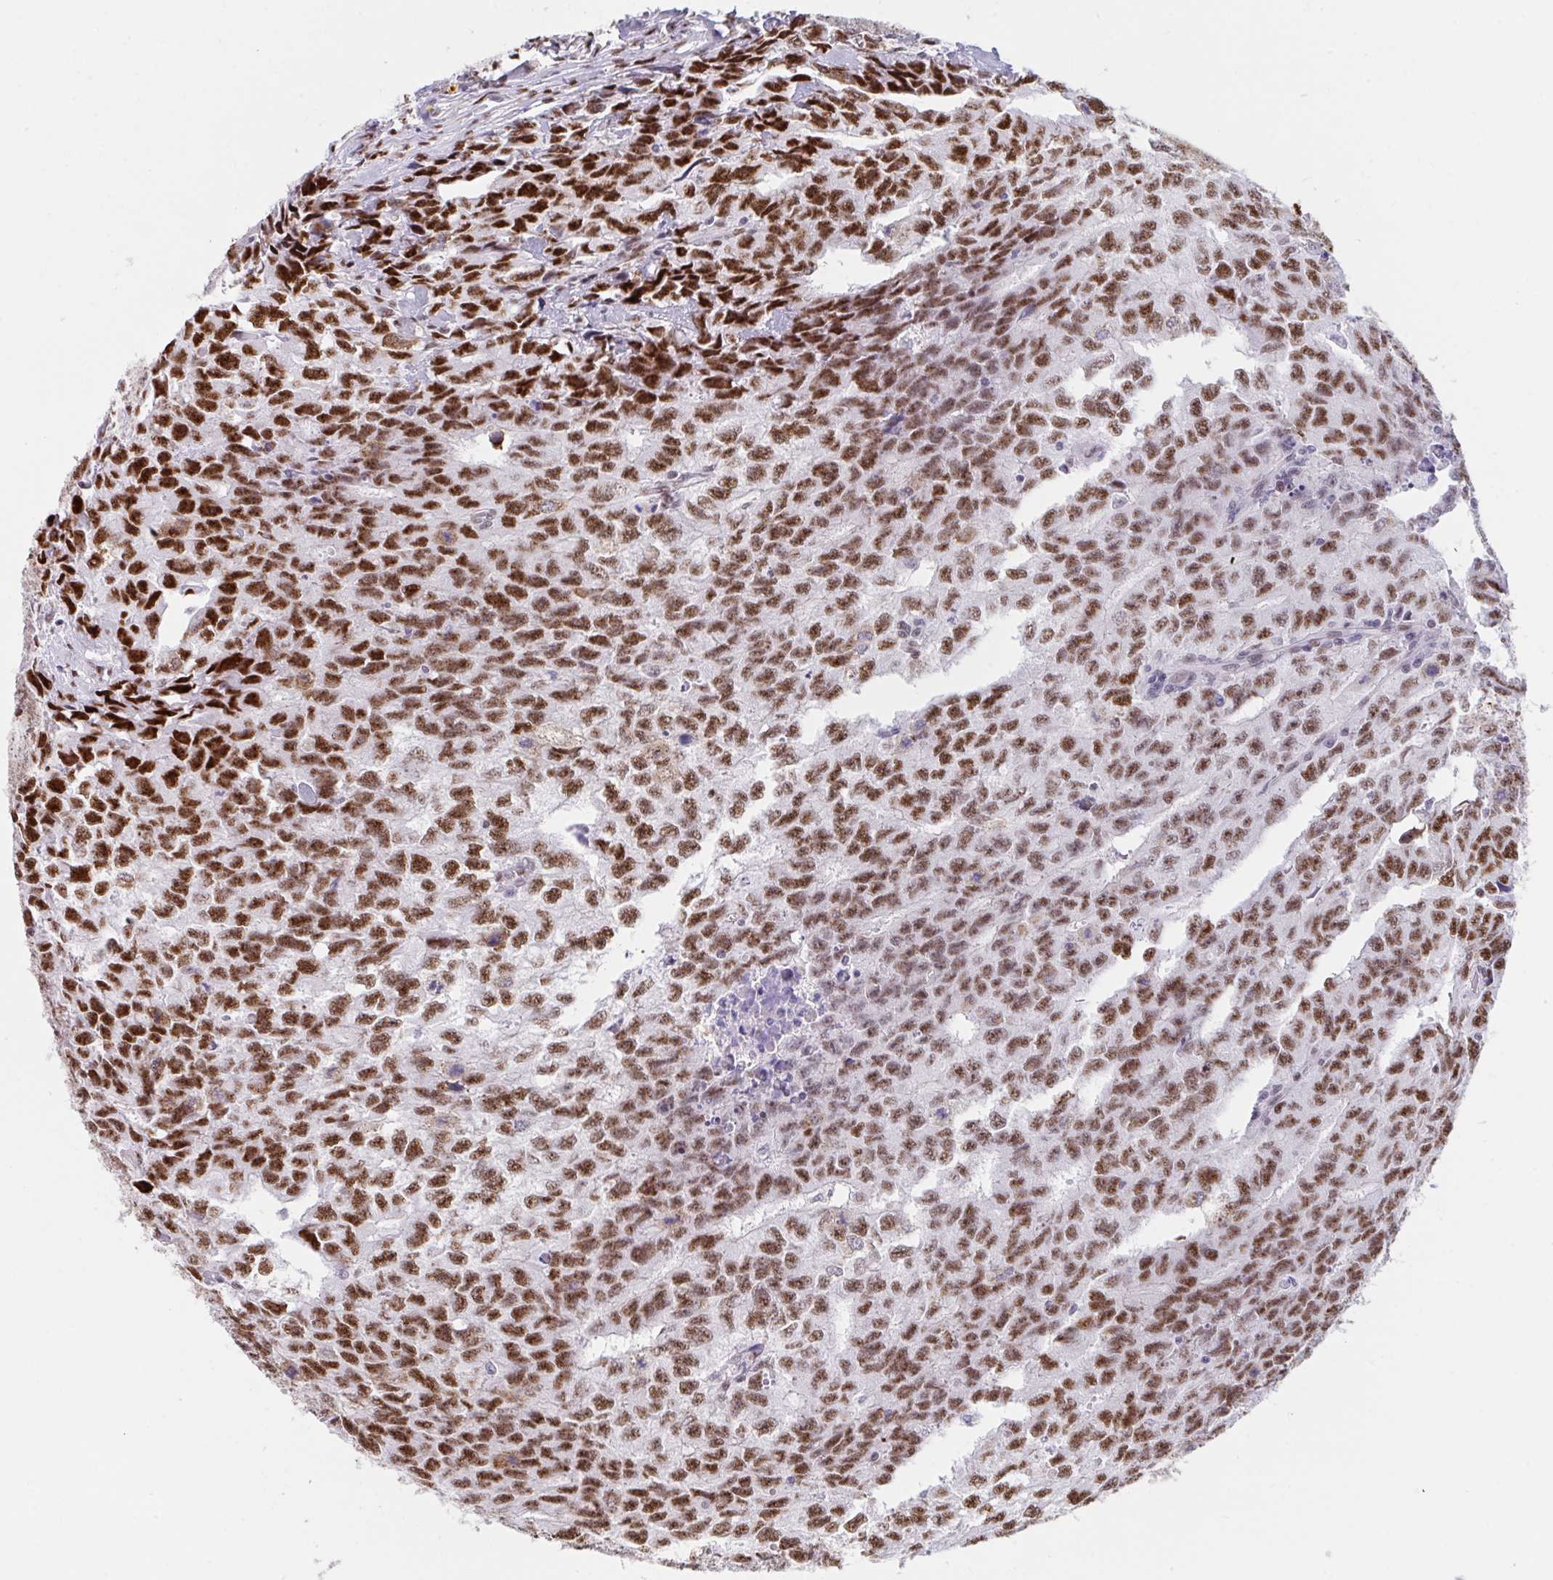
{"staining": {"intensity": "strong", "quantity": ">75%", "location": "nuclear"}, "tissue": "testis cancer", "cell_type": "Tumor cells", "image_type": "cancer", "snomed": [{"axis": "morphology", "description": "Carcinoma, Embryonal, NOS"}, {"axis": "morphology", "description": "Teratoma, malignant, NOS"}, {"axis": "topography", "description": "Testis"}], "caption": "Human testis cancer stained with a brown dye shows strong nuclear positive expression in approximately >75% of tumor cells.", "gene": "IKZF2", "patient": {"sex": "male", "age": 24}}